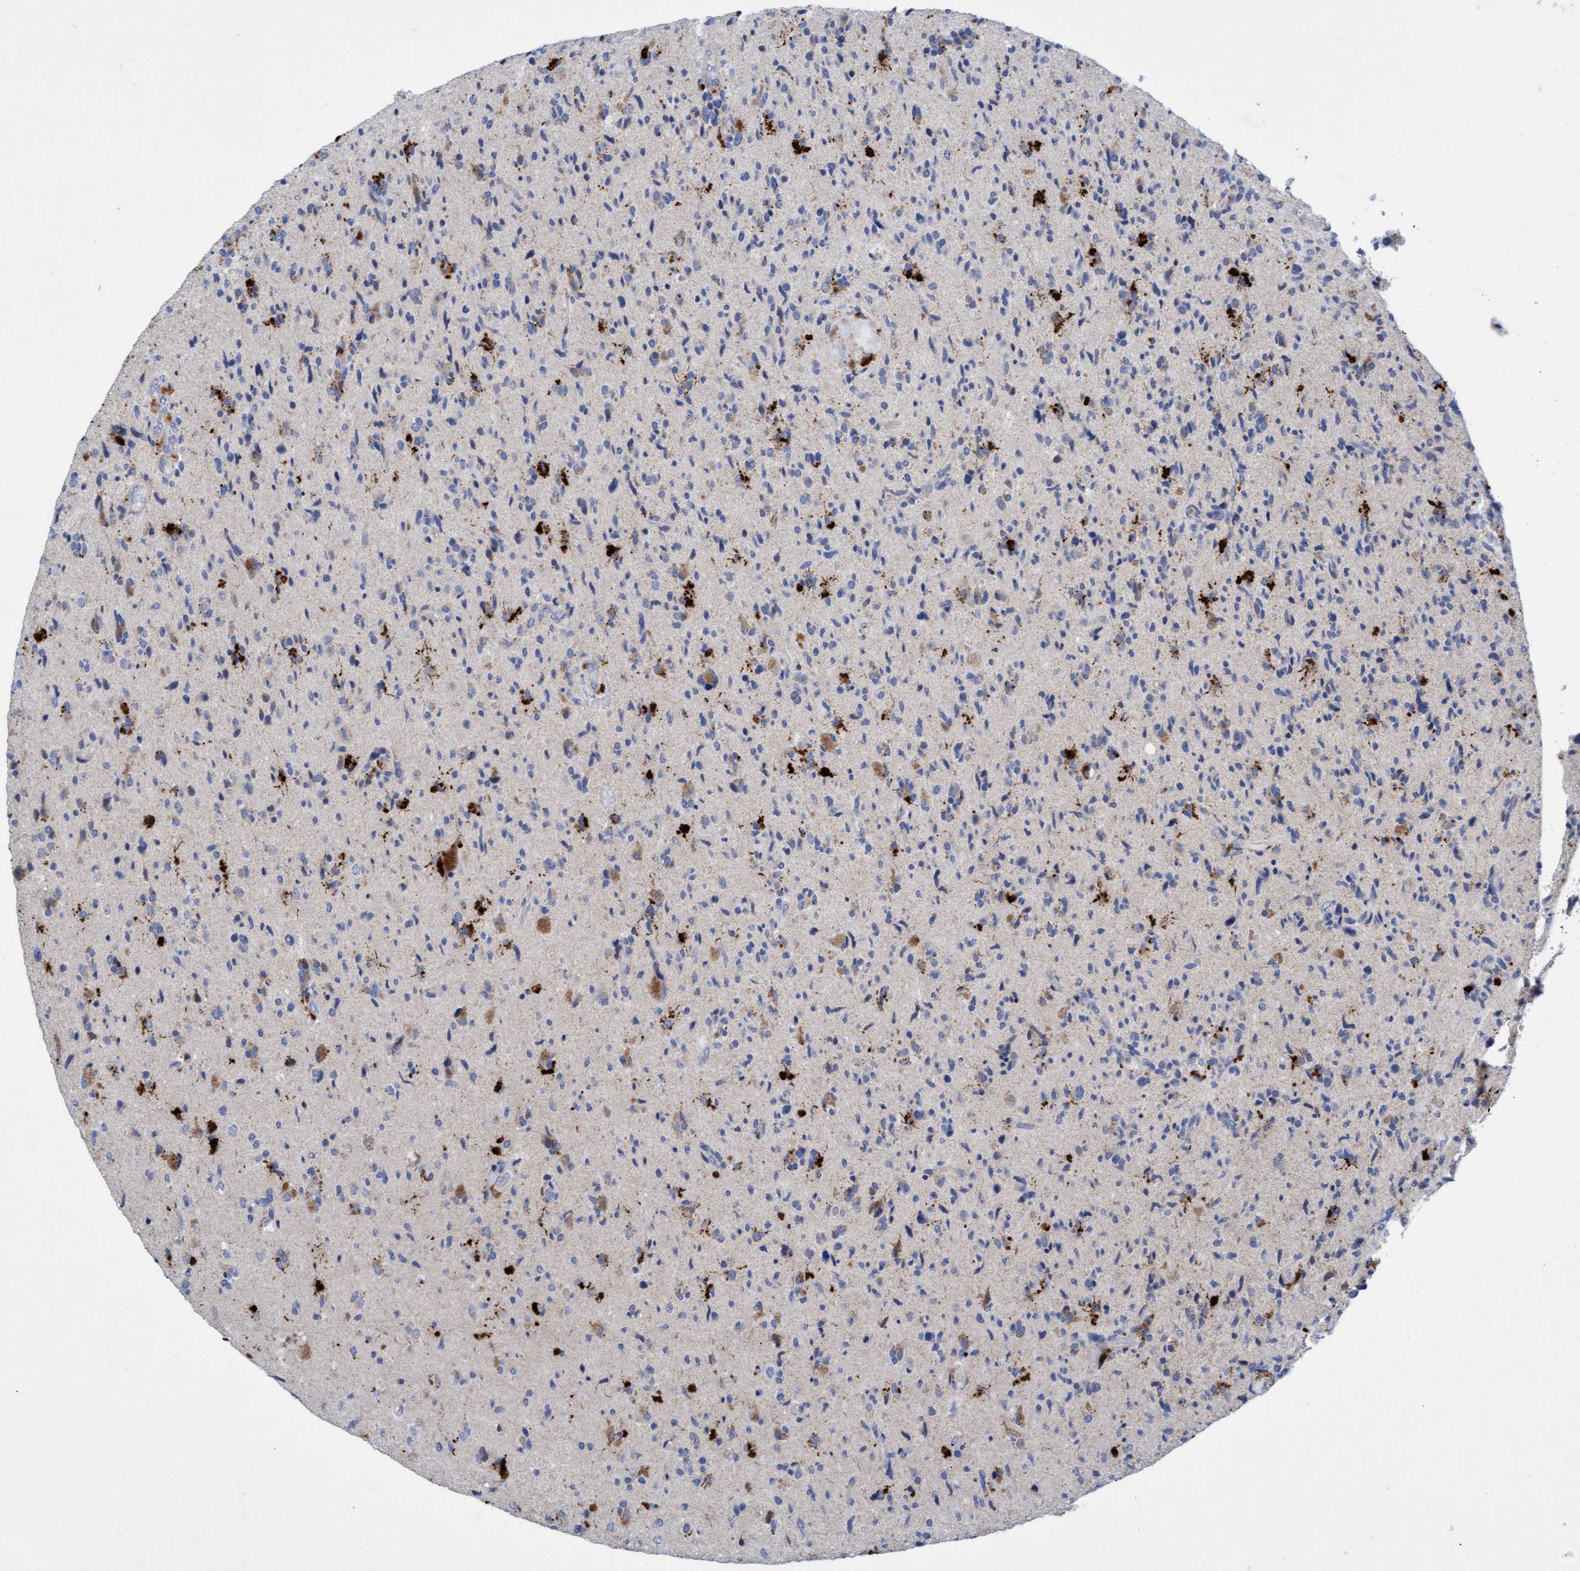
{"staining": {"intensity": "weak", "quantity": "<25%", "location": "cytoplasmic/membranous"}, "tissue": "glioma", "cell_type": "Tumor cells", "image_type": "cancer", "snomed": [{"axis": "morphology", "description": "Glioma, malignant, High grade"}, {"axis": "topography", "description": "Brain"}], "caption": "Immunohistochemistry image of human glioma stained for a protein (brown), which reveals no positivity in tumor cells.", "gene": "SGSH", "patient": {"sex": "male", "age": 72}}